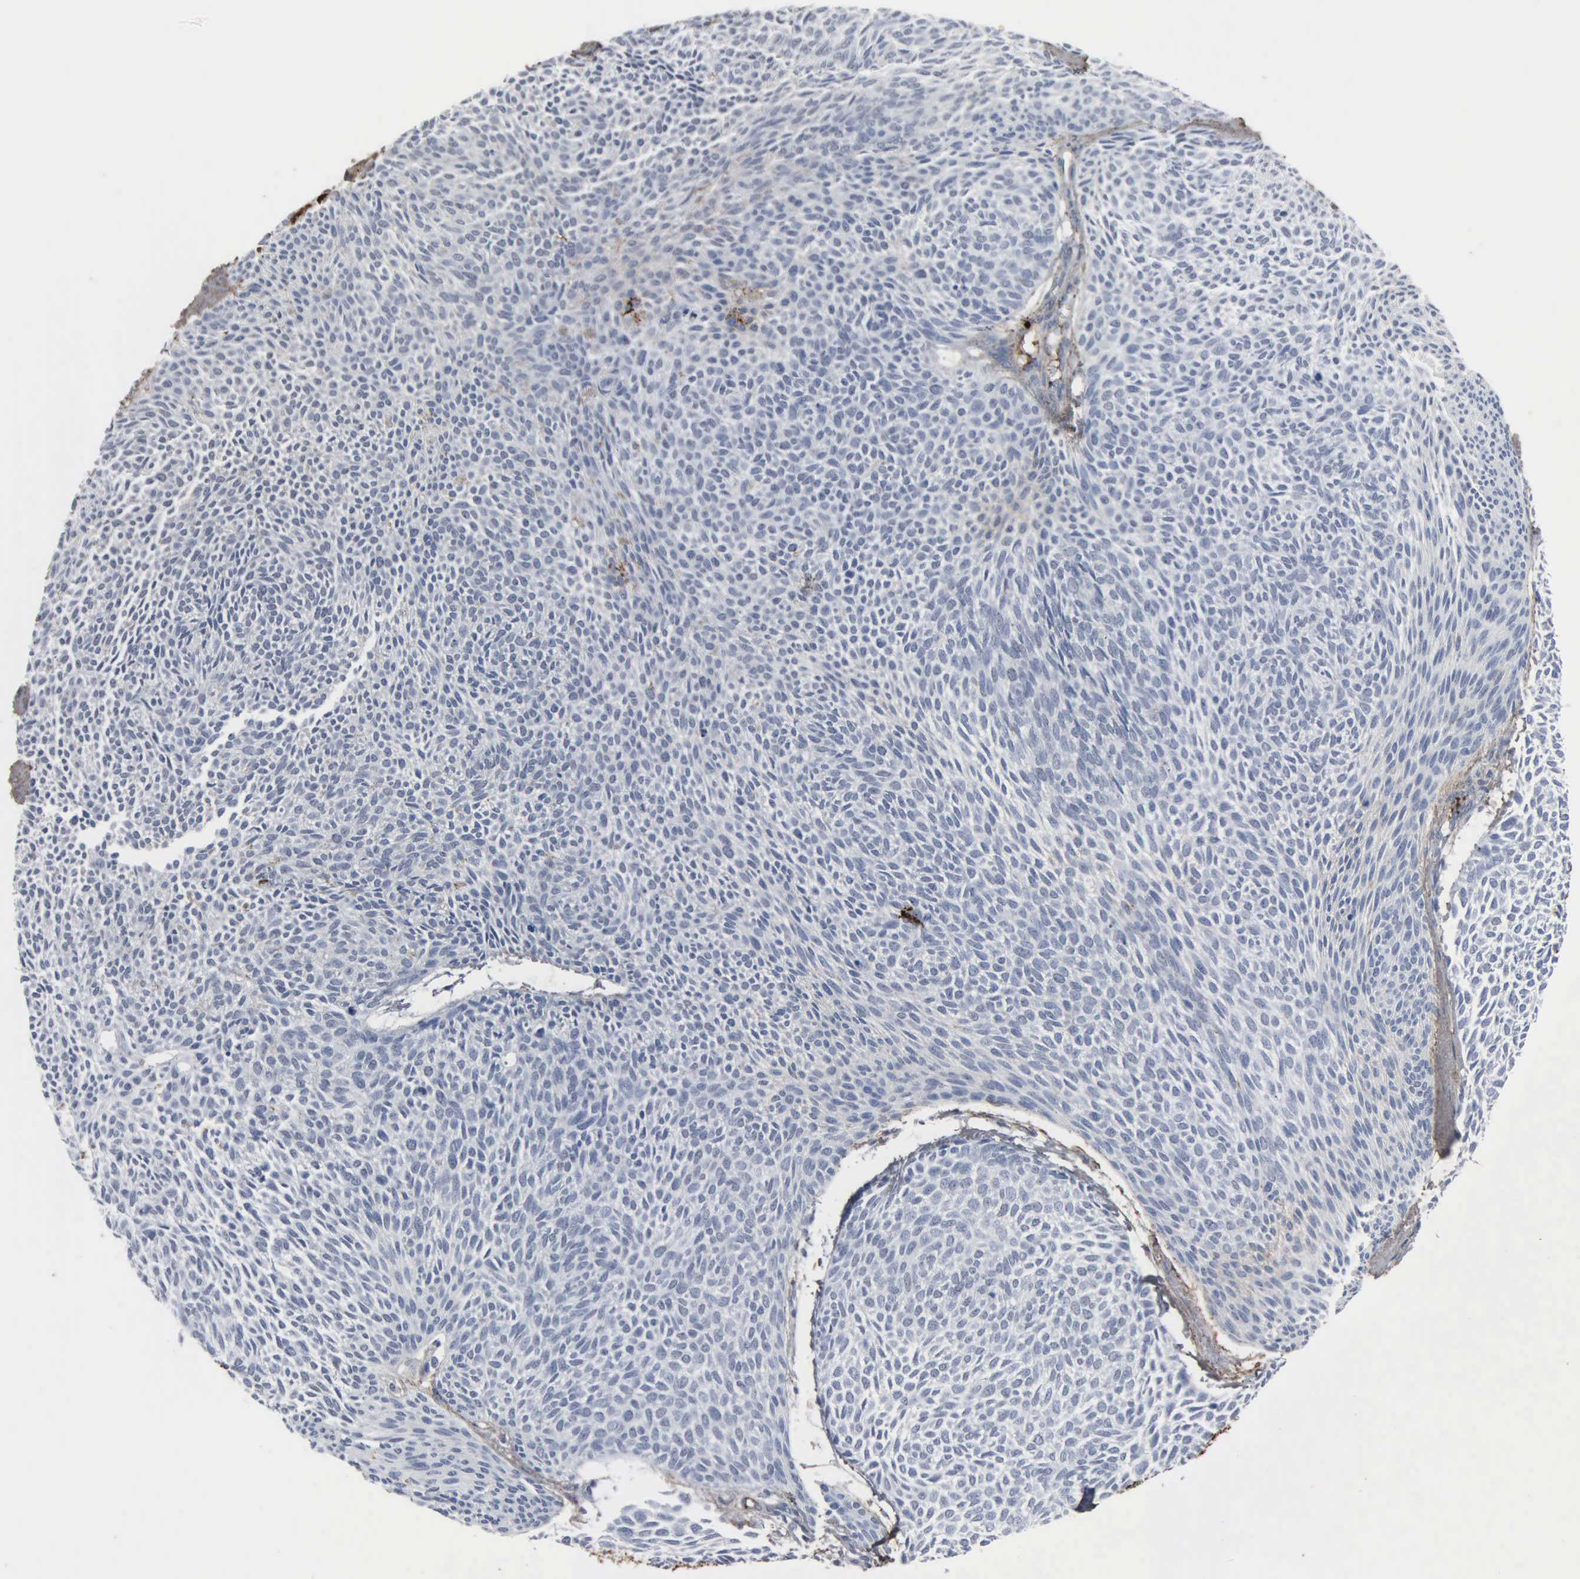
{"staining": {"intensity": "negative", "quantity": "none", "location": "none"}, "tissue": "skin cancer", "cell_type": "Tumor cells", "image_type": "cancer", "snomed": [{"axis": "morphology", "description": "Basal cell carcinoma"}, {"axis": "topography", "description": "Skin"}], "caption": "Tumor cells show no significant protein staining in basal cell carcinoma (skin). The staining was performed using DAB to visualize the protein expression in brown, while the nuclei were stained in blue with hematoxylin (Magnification: 20x).", "gene": "FN1", "patient": {"sex": "male", "age": 84}}